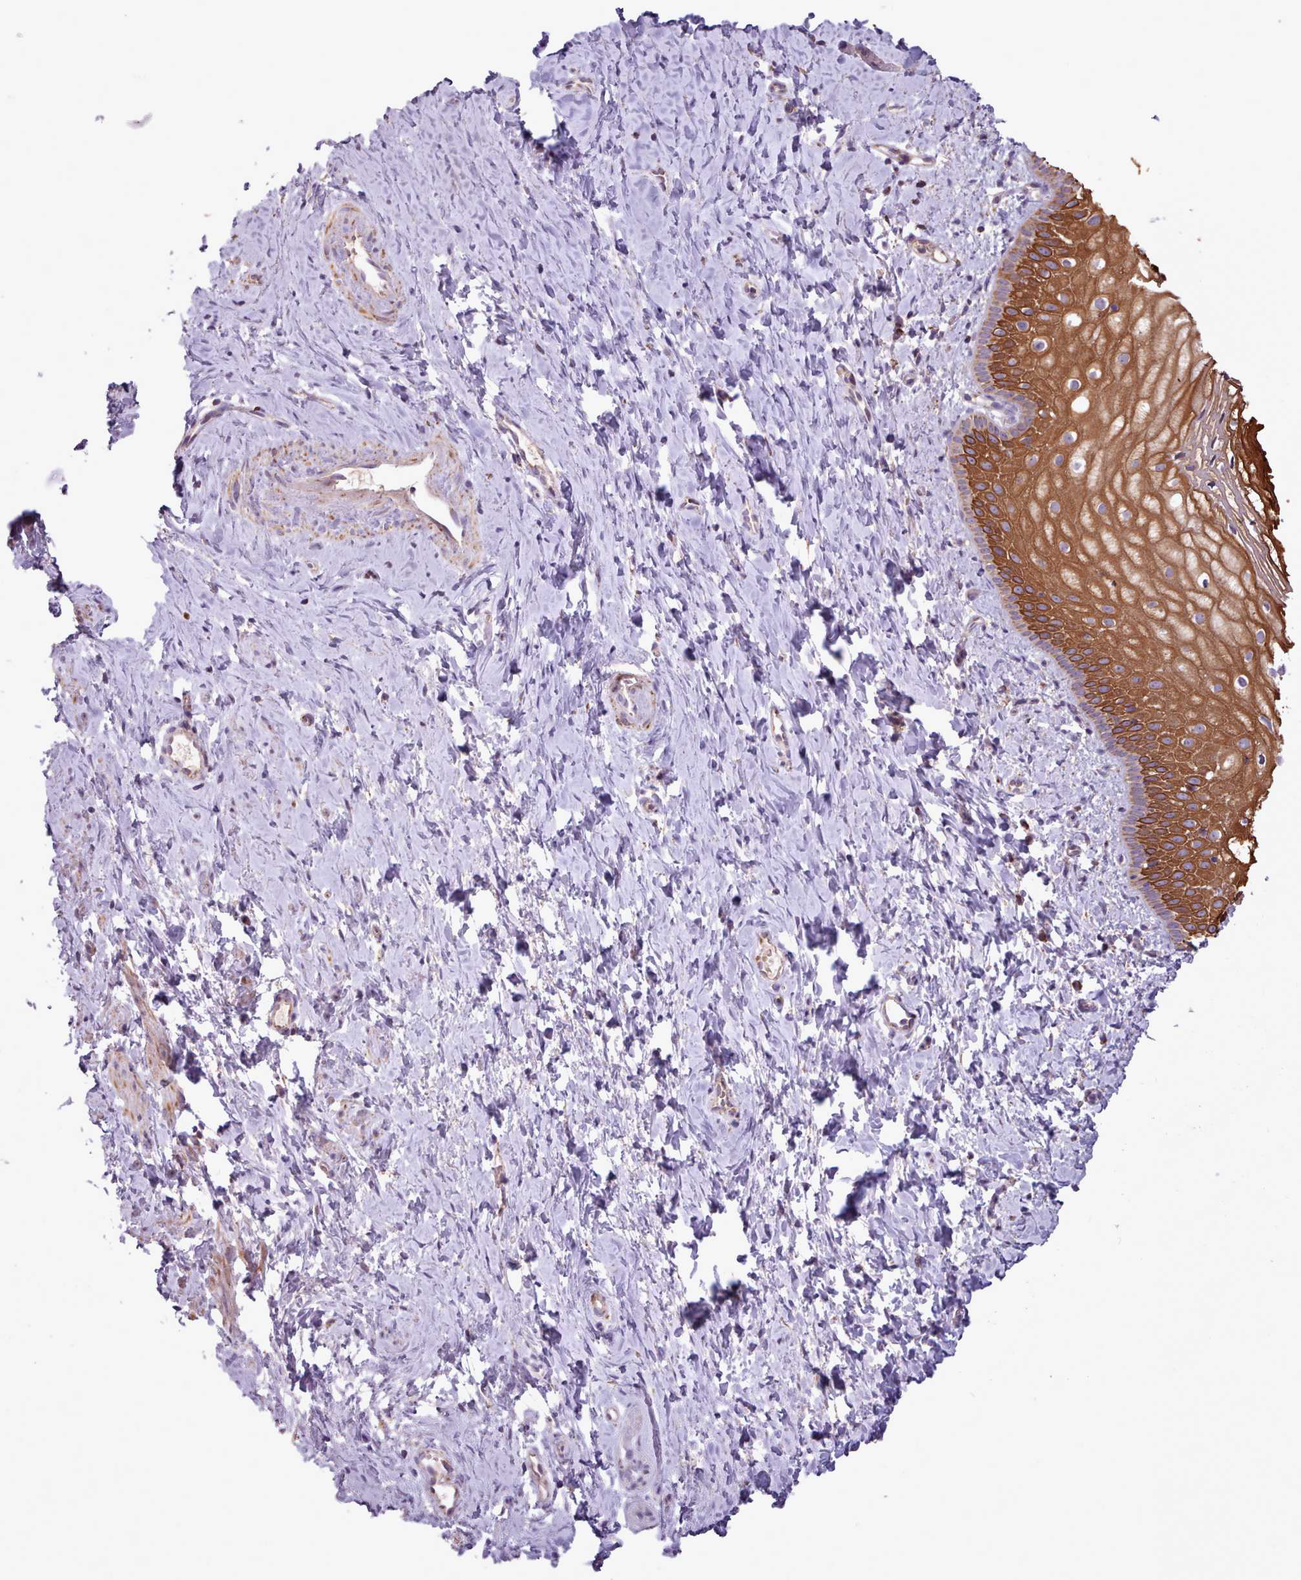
{"staining": {"intensity": "strong", "quantity": "25%-75%", "location": "cytoplasmic/membranous"}, "tissue": "vagina", "cell_type": "Squamous epithelial cells", "image_type": "normal", "snomed": [{"axis": "morphology", "description": "Normal tissue, NOS"}, {"axis": "topography", "description": "Vagina"}], "caption": "Protein expression analysis of normal human vagina reveals strong cytoplasmic/membranous positivity in about 25%-75% of squamous epithelial cells. (DAB IHC, brown staining for protein, blue staining for nuclei).", "gene": "LIN7C", "patient": {"sex": "female", "age": 56}}